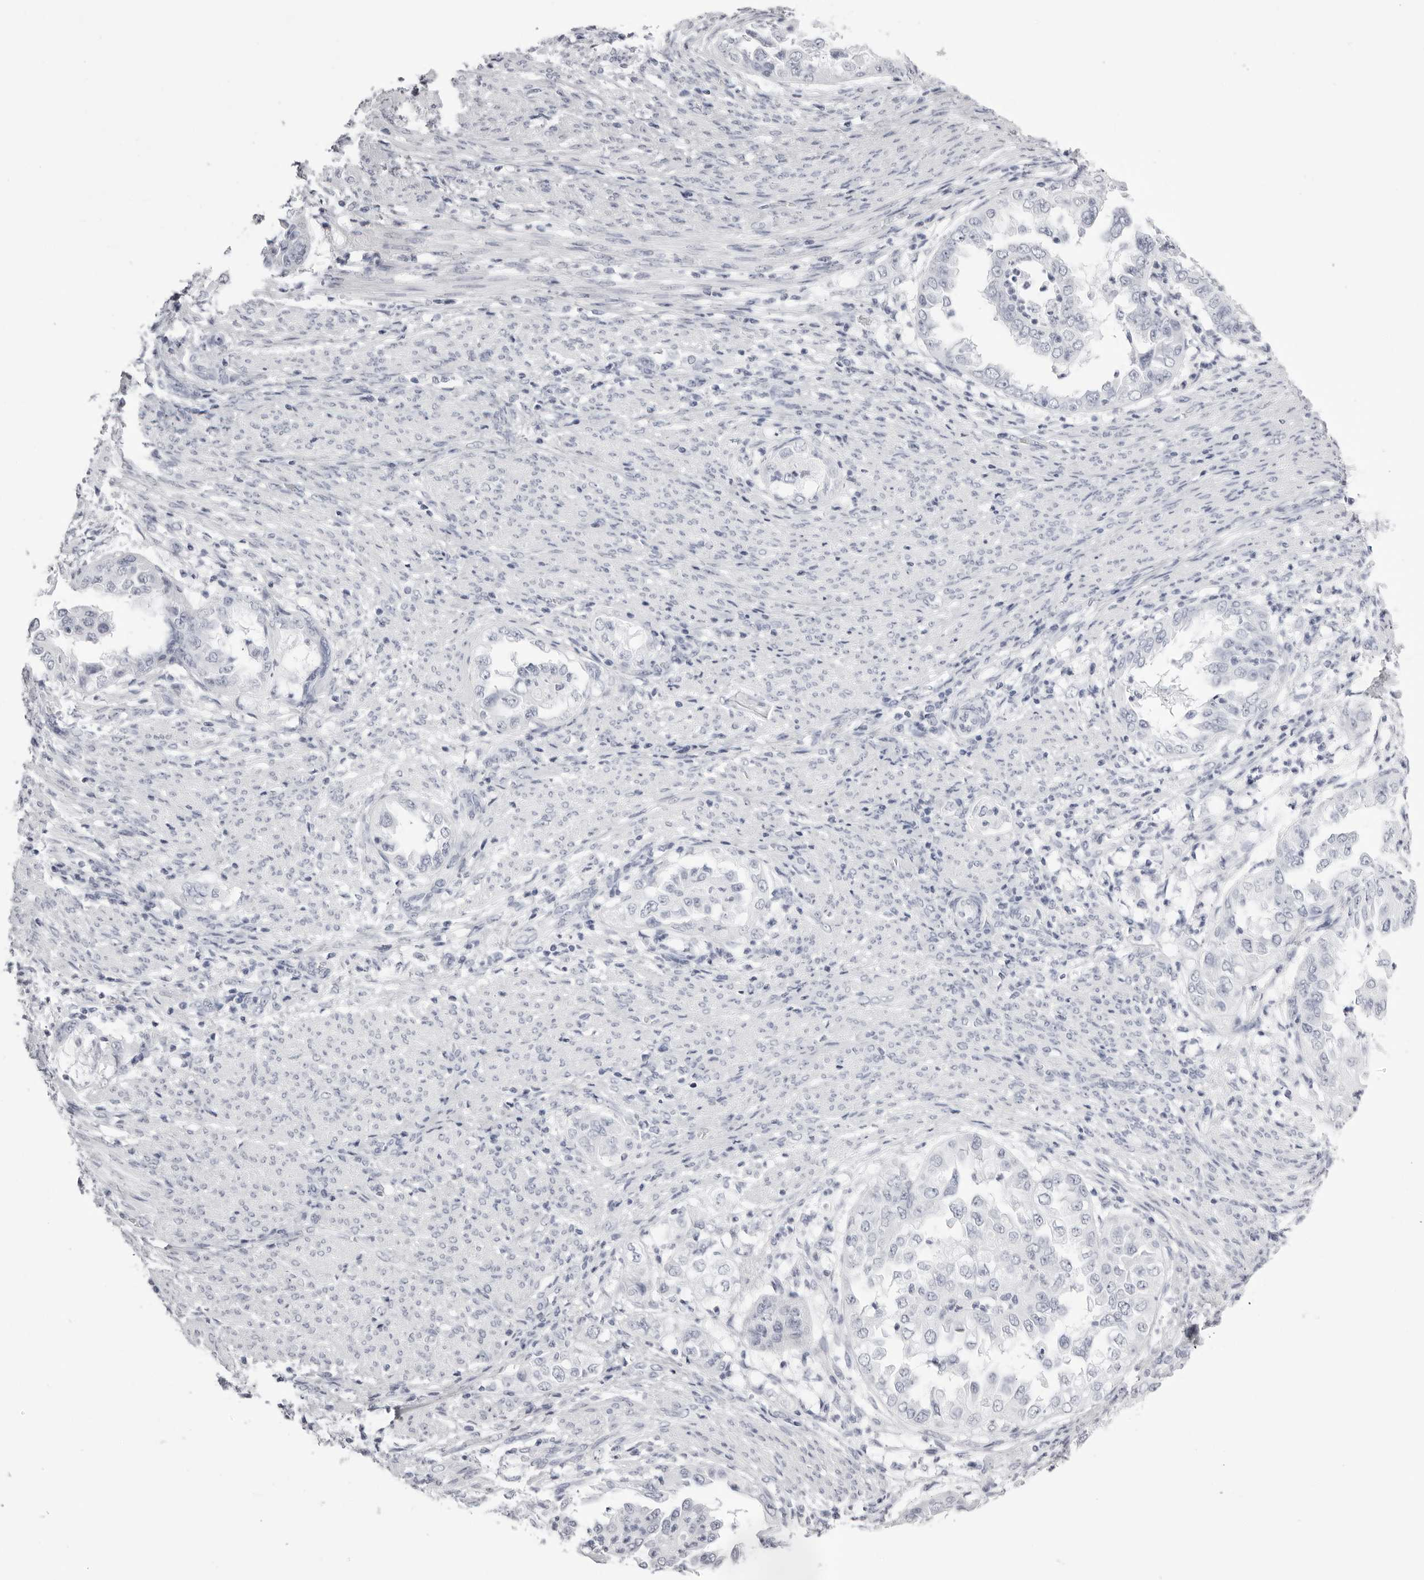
{"staining": {"intensity": "negative", "quantity": "none", "location": "none"}, "tissue": "endometrial cancer", "cell_type": "Tumor cells", "image_type": "cancer", "snomed": [{"axis": "morphology", "description": "Adenocarcinoma, NOS"}, {"axis": "topography", "description": "Endometrium"}], "caption": "Adenocarcinoma (endometrial) stained for a protein using IHC shows no positivity tumor cells.", "gene": "RHO", "patient": {"sex": "female", "age": 85}}